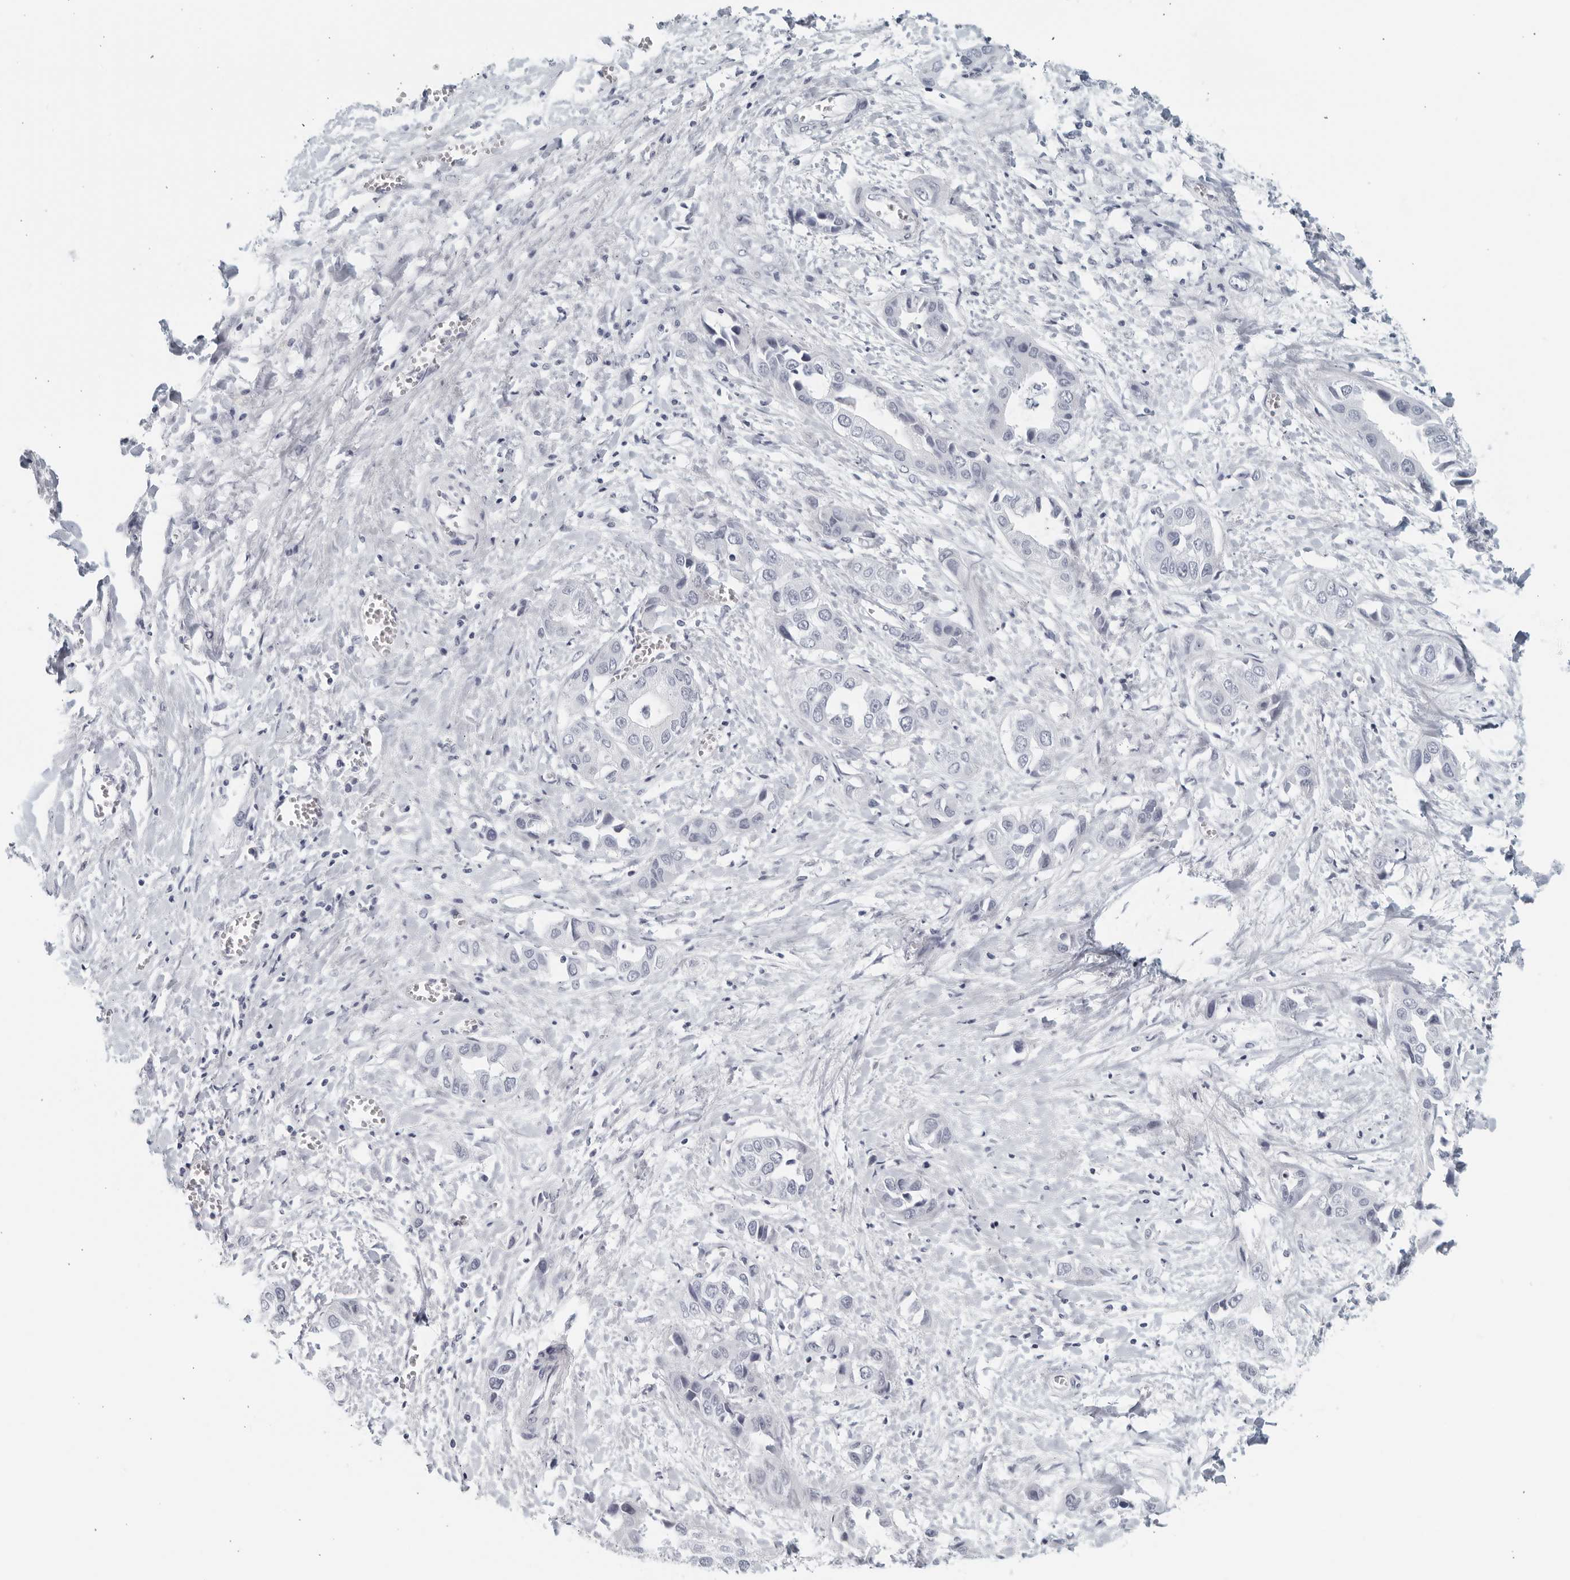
{"staining": {"intensity": "negative", "quantity": "none", "location": "none"}, "tissue": "liver cancer", "cell_type": "Tumor cells", "image_type": "cancer", "snomed": [{"axis": "morphology", "description": "Cholangiocarcinoma"}, {"axis": "topography", "description": "Liver"}], "caption": "This is an IHC photomicrograph of human liver cholangiocarcinoma. There is no staining in tumor cells.", "gene": "KLK7", "patient": {"sex": "female", "age": 52}}